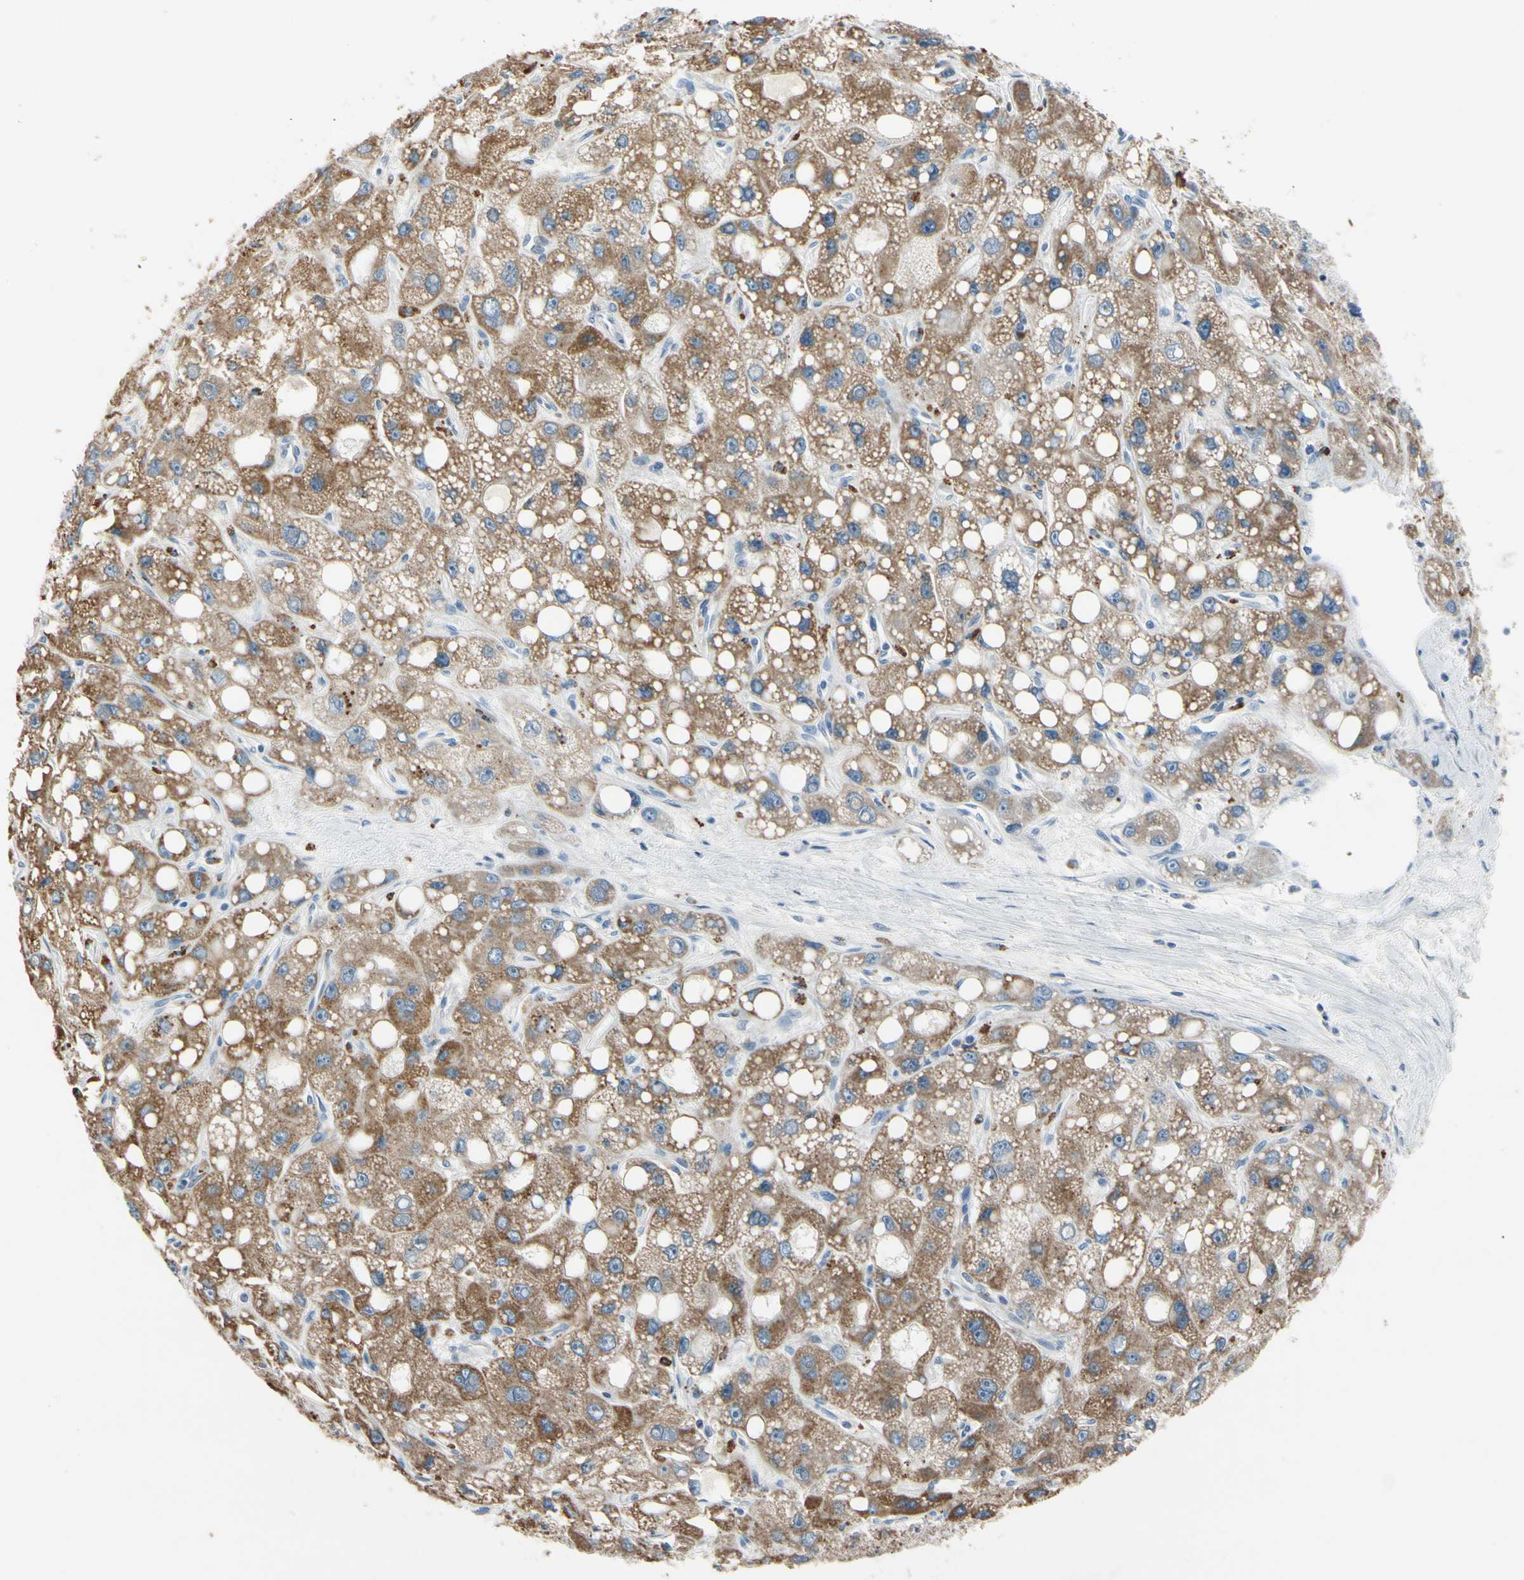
{"staining": {"intensity": "moderate", "quantity": ">75%", "location": "cytoplasmic/membranous"}, "tissue": "liver cancer", "cell_type": "Tumor cells", "image_type": "cancer", "snomed": [{"axis": "morphology", "description": "Carcinoma, Hepatocellular, NOS"}, {"axis": "topography", "description": "Liver"}], "caption": "Liver cancer stained with DAB (3,3'-diaminobenzidine) IHC displays medium levels of moderate cytoplasmic/membranous positivity in approximately >75% of tumor cells. Nuclei are stained in blue.", "gene": "CPA3", "patient": {"sex": "male", "age": 55}}